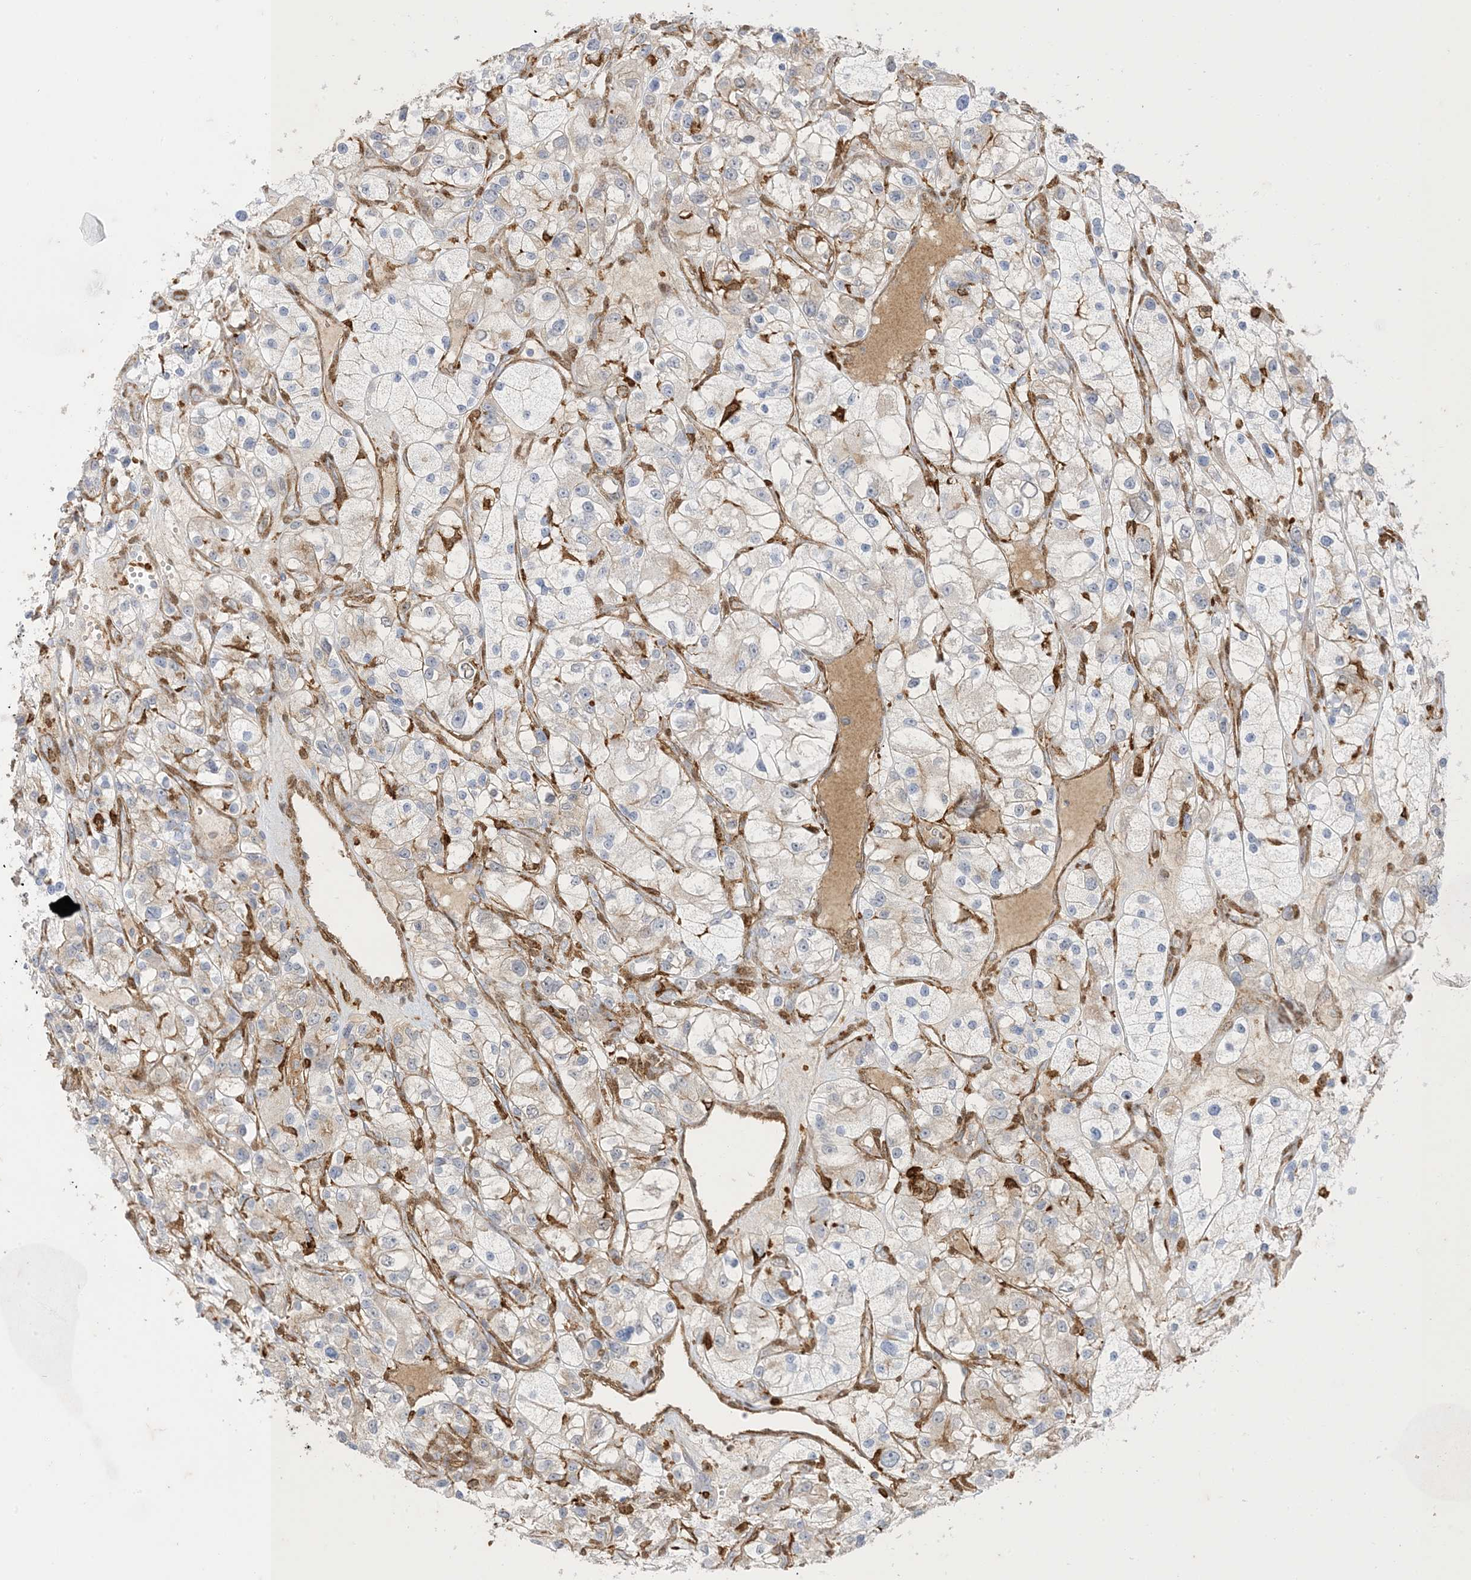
{"staining": {"intensity": "negative", "quantity": "none", "location": "none"}, "tissue": "renal cancer", "cell_type": "Tumor cells", "image_type": "cancer", "snomed": [{"axis": "morphology", "description": "Adenocarcinoma, NOS"}, {"axis": "topography", "description": "Kidney"}], "caption": "Renal adenocarcinoma stained for a protein using immunohistochemistry (IHC) exhibits no staining tumor cells.", "gene": "GSN", "patient": {"sex": "female", "age": 57}}